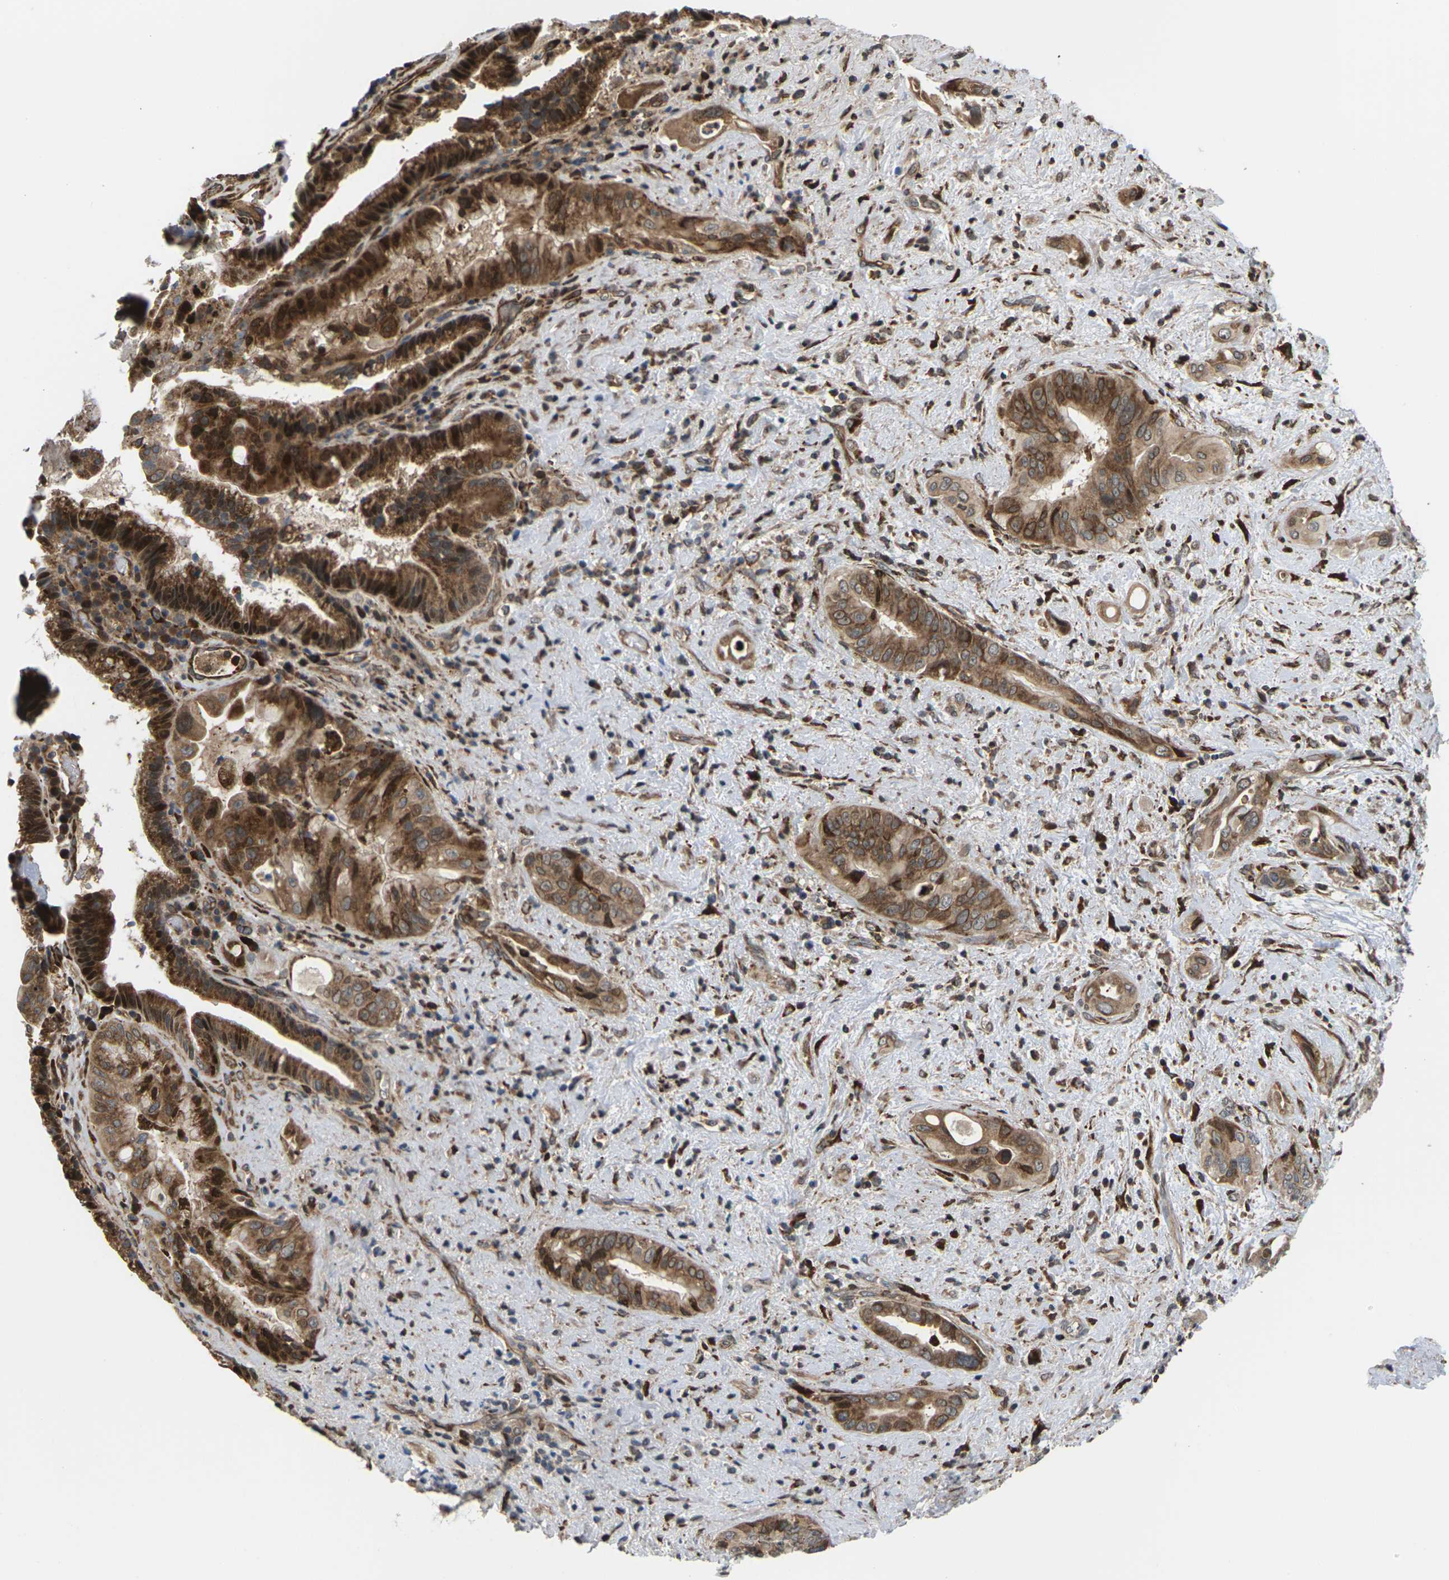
{"staining": {"intensity": "moderate", "quantity": ">75%", "location": "cytoplasmic/membranous,nuclear"}, "tissue": "pancreatic cancer", "cell_type": "Tumor cells", "image_type": "cancer", "snomed": [{"axis": "morphology", "description": "Adenocarcinoma, NOS"}, {"axis": "topography", "description": "Pancreas"}], "caption": "This is an image of immunohistochemistry staining of pancreatic cancer (adenocarcinoma), which shows moderate expression in the cytoplasmic/membranous and nuclear of tumor cells.", "gene": "ROBO1", "patient": {"sex": "male", "age": 77}}